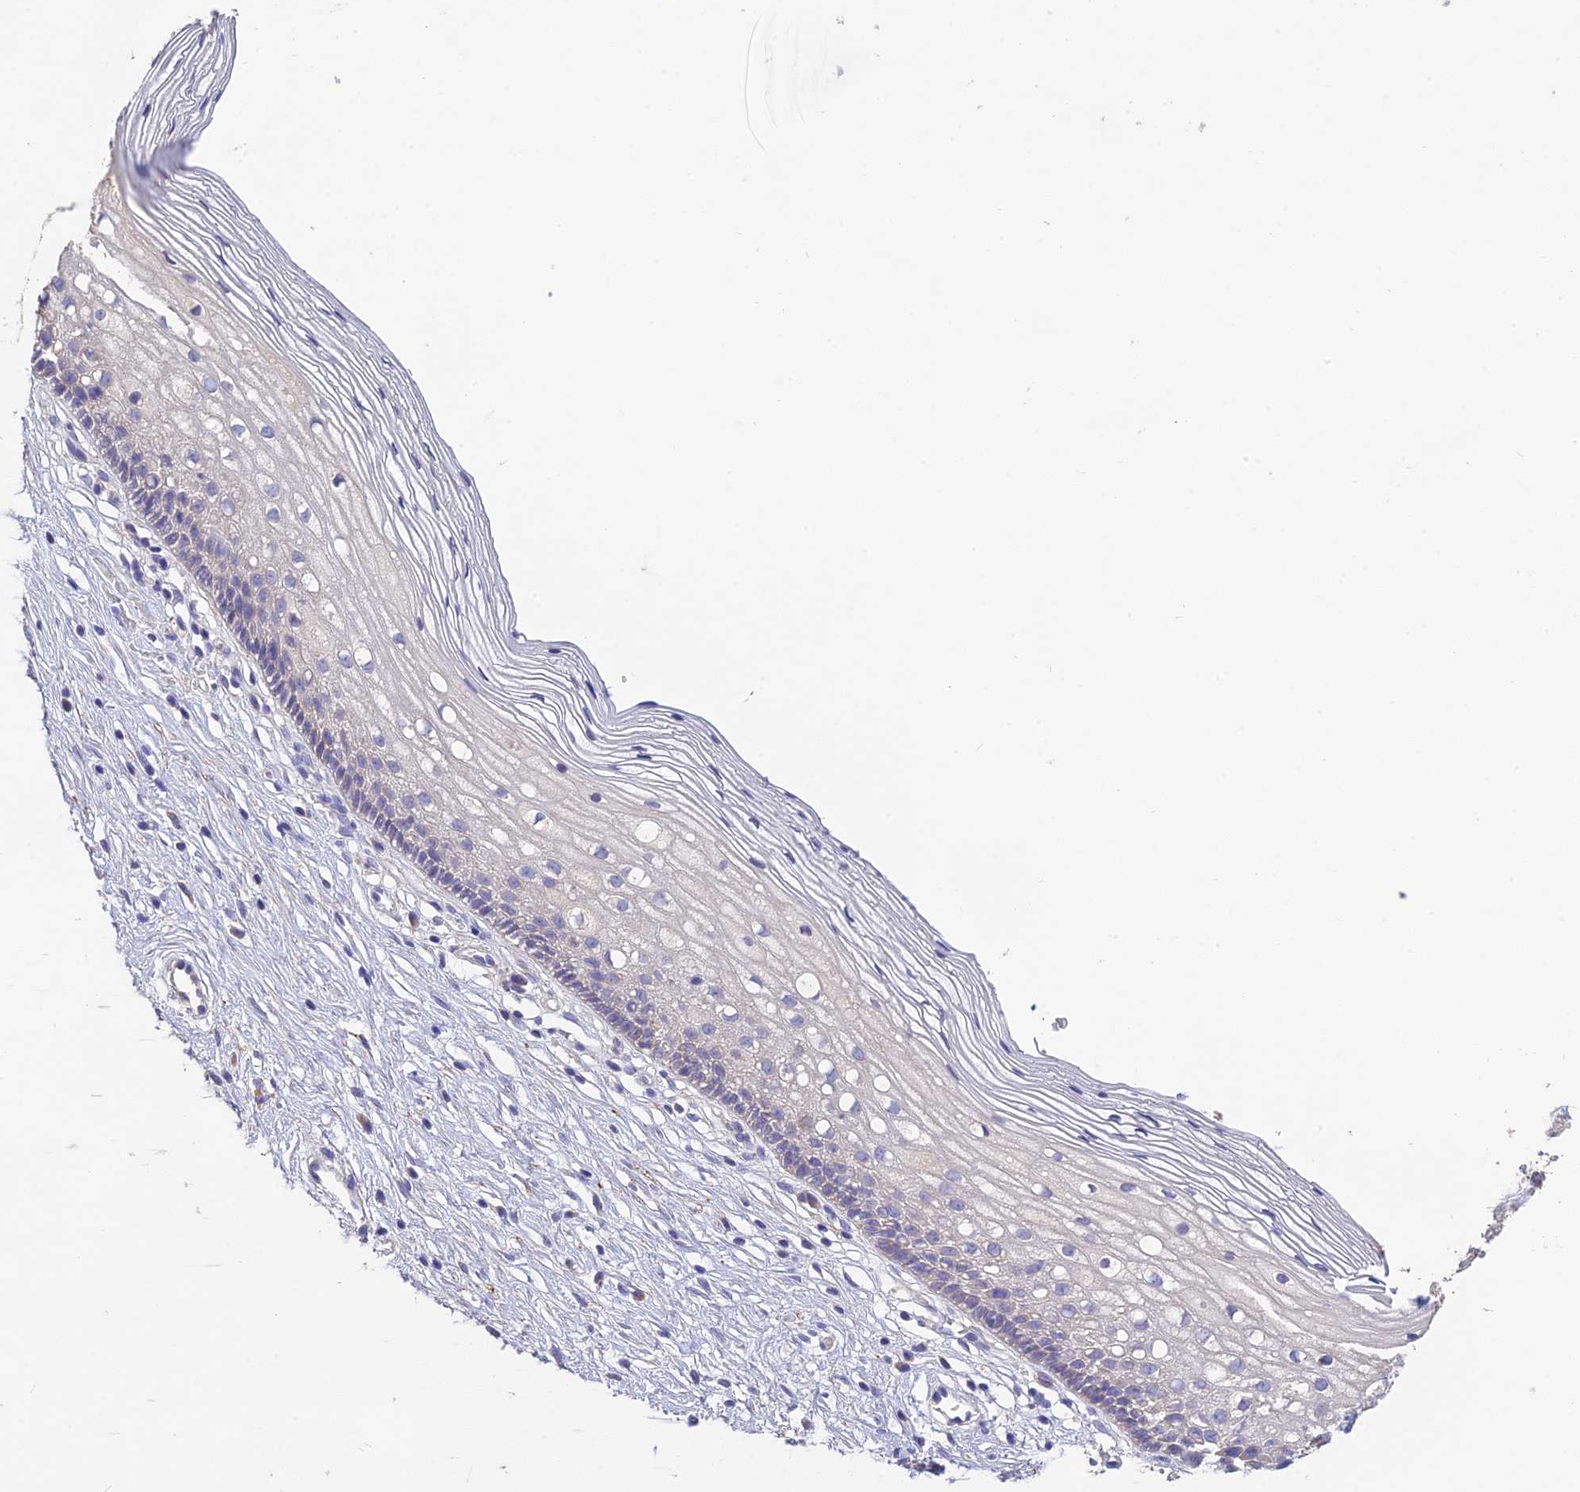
{"staining": {"intensity": "strong", "quantity": "<25%", "location": "cytoplasmic/membranous"}, "tissue": "cervix", "cell_type": "Glandular cells", "image_type": "normal", "snomed": [{"axis": "morphology", "description": "Normal tissue, NOS"}, {"axis": "topography", "description": "Cervix"}], "caption": "Strong cytoplasmic/membranous expression is identified in about <25% of glandular cells in benign cervix.", "gene": "HSD17B2", "patient": {"sex": "female", "age": 27}}